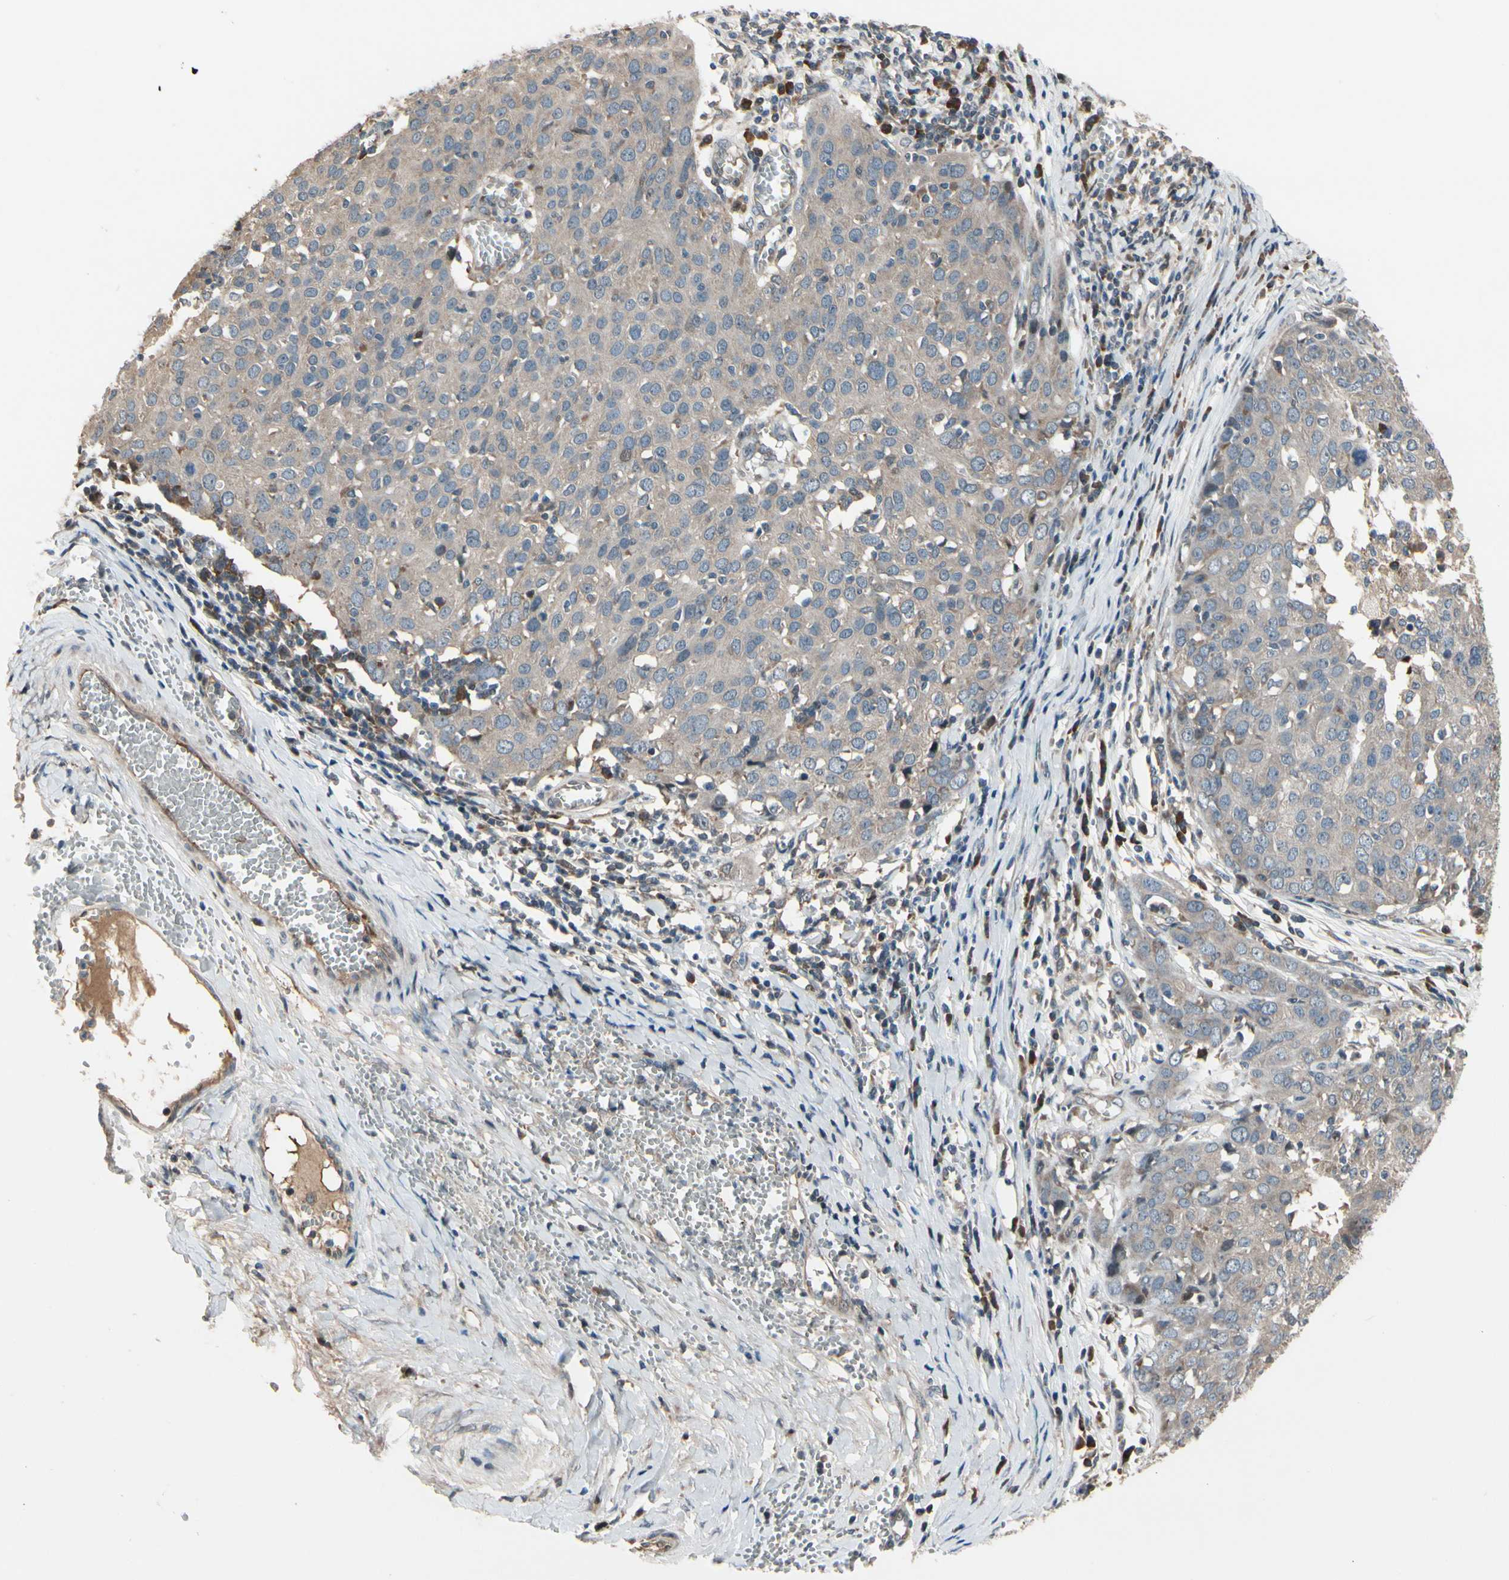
{"staining": {"intensity": "weak", "quantity": "<25%", "location": "cytoplasmic/membranous"}, "tissue": "ovarian cancer", "cell_type": "Tumor cells", "image_type": "cancer", "snomed": [{"axis": "morphology", "description": "Carcinoma, endometroid"}, {"axis": "topography", "description": "Ovary"}], "caption": "Ovarian cancer stained for a protein using IHC reveals no expression tumor cells.", "gene": "SNX29", "patient": {"sex": "female", "age": 50}}